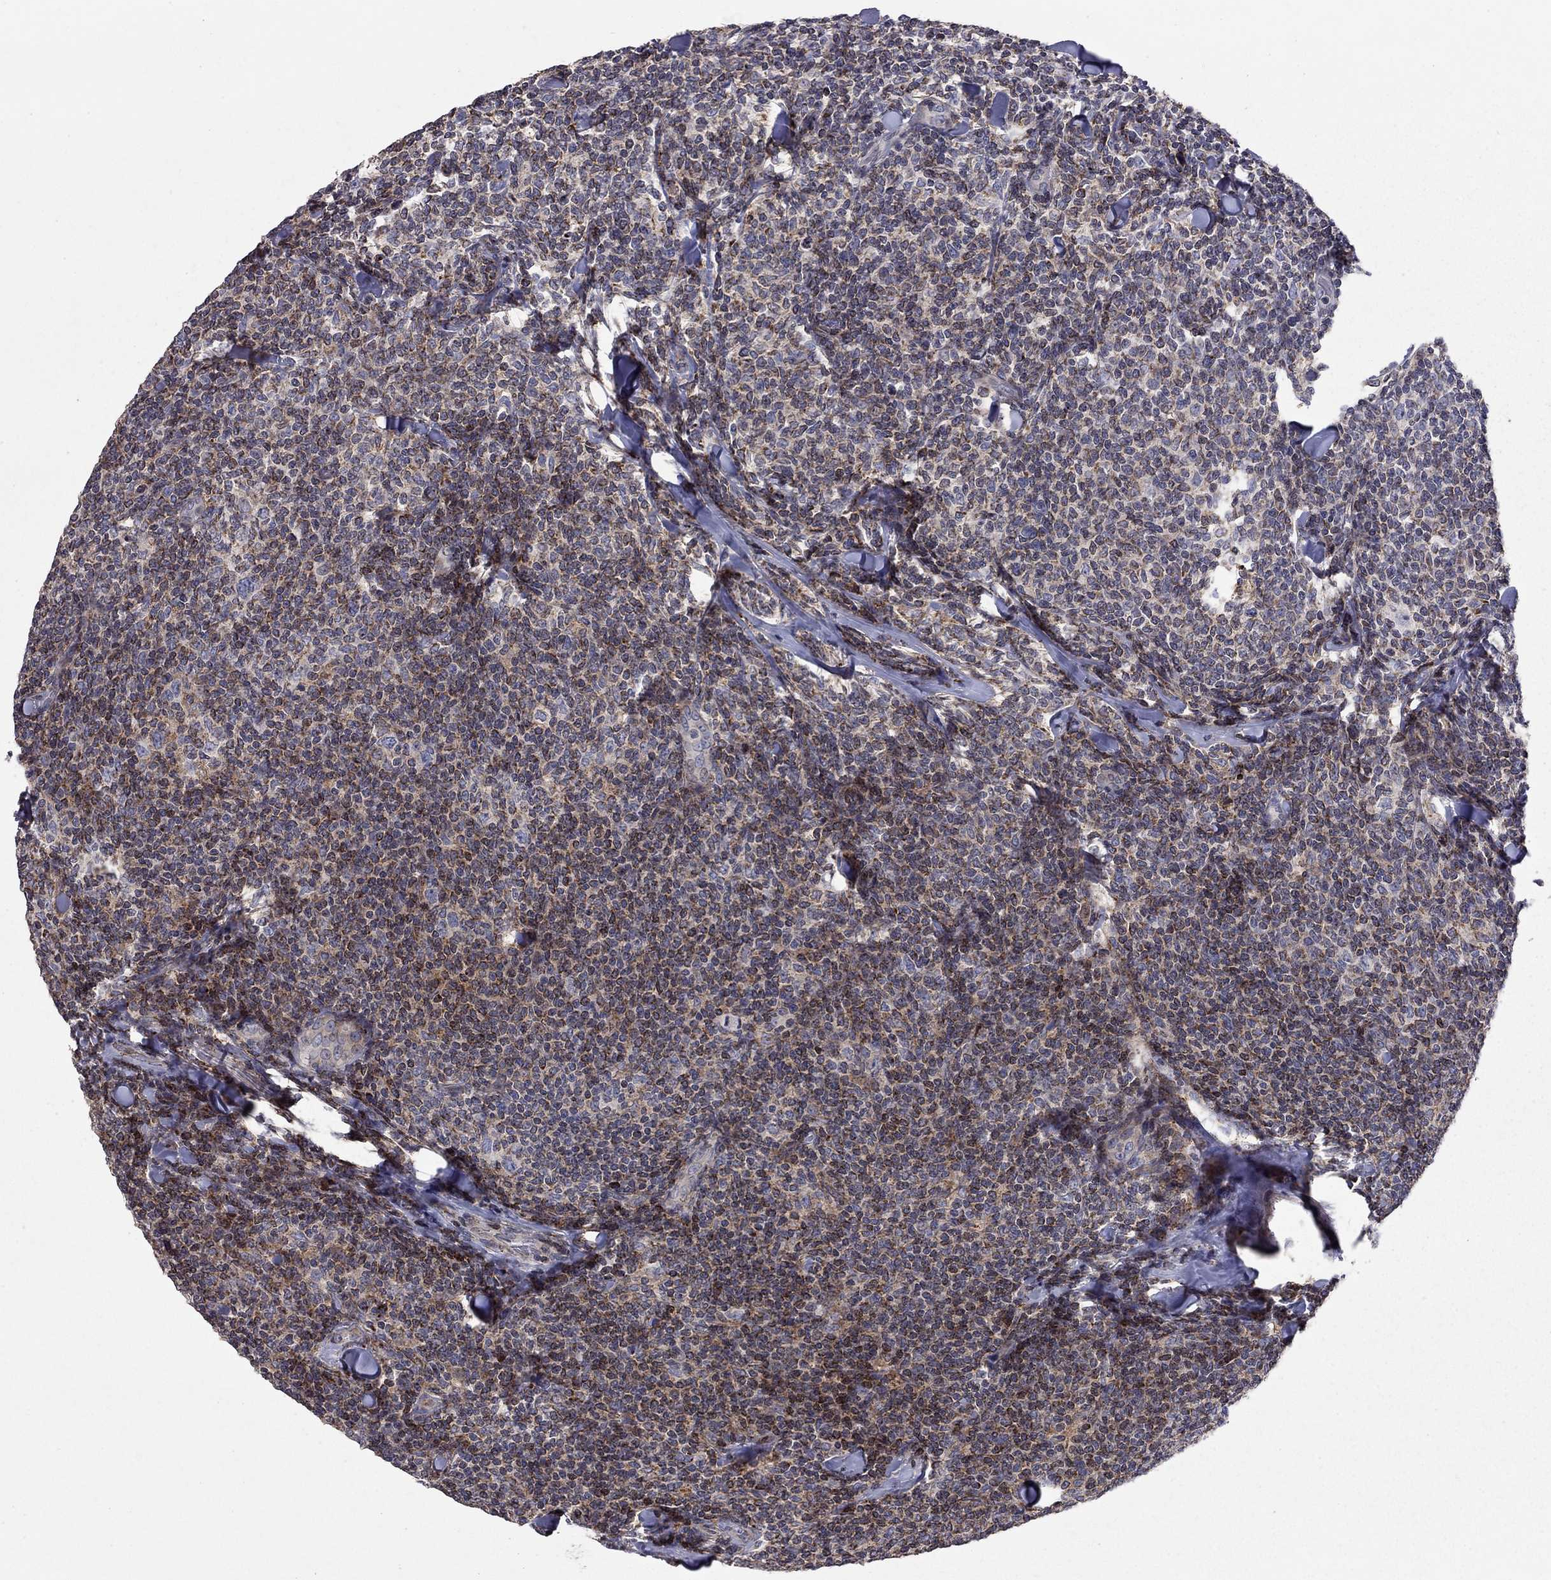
{"staining": {"intensity": "weak", "quantity": ">75%", "location": "cytoplasmic/membranous"}, "tissue": "lymphoma", "cell_type": "Tumor cells", "image_type": "cancer", "snomed": [{"axis": "morphology", "description": "Malignant lymphoma, non-Hodgkin's type, Low grade"}, {"axis": "topography", "description": "Lymph node"}], "caption": "Immunohistochemistry of human malignant lymphoma, non-Hodgkin's type (low-grade) displays low levels of weak cytoplasmic/membranous staining in about >75% of tumor cells.", "gene": "ERN2", "patient": {"sex": "female", "age": 56}}